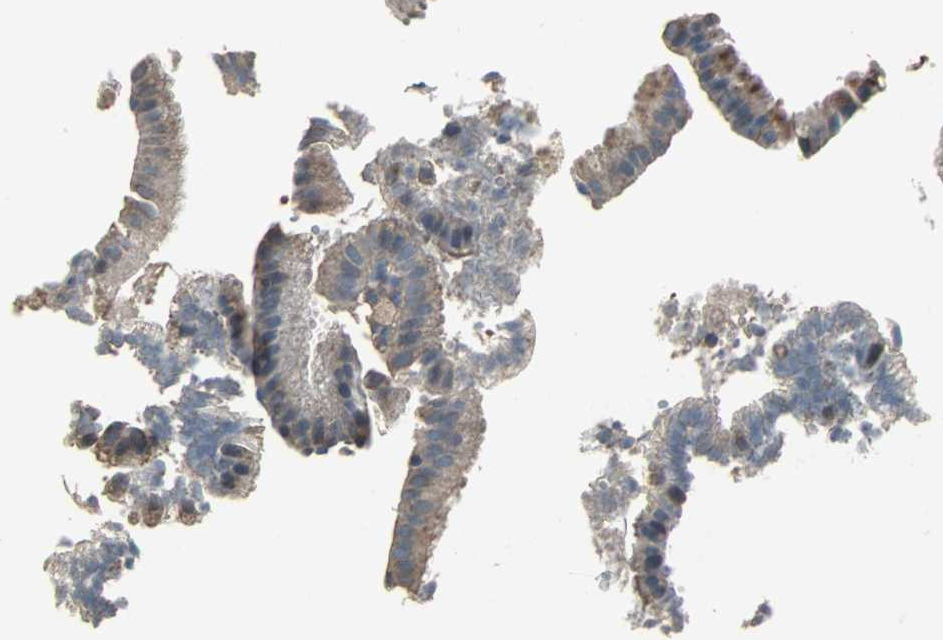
{"staining": {"intensity": "weak", "quantity": ">75%", "location": "cytoplasmic/membranous"}, "tissue": "gallbladder", "cell_type": "Glandular cells", "image_type": "normal", "snomed": [{"axis": "morphology", "description": "Normal tissue, NOS"}, {"axis": "topography", "description": "Gallbladder"}], "caption": "Immunohistochemical staining of unremarkable human gallbladder reveals weak cytoplasmic/membranous protein staining in approximately >75% of glandular cells.", "gene": "SOS1", "patient": {"sex": "female", "age": 24}}